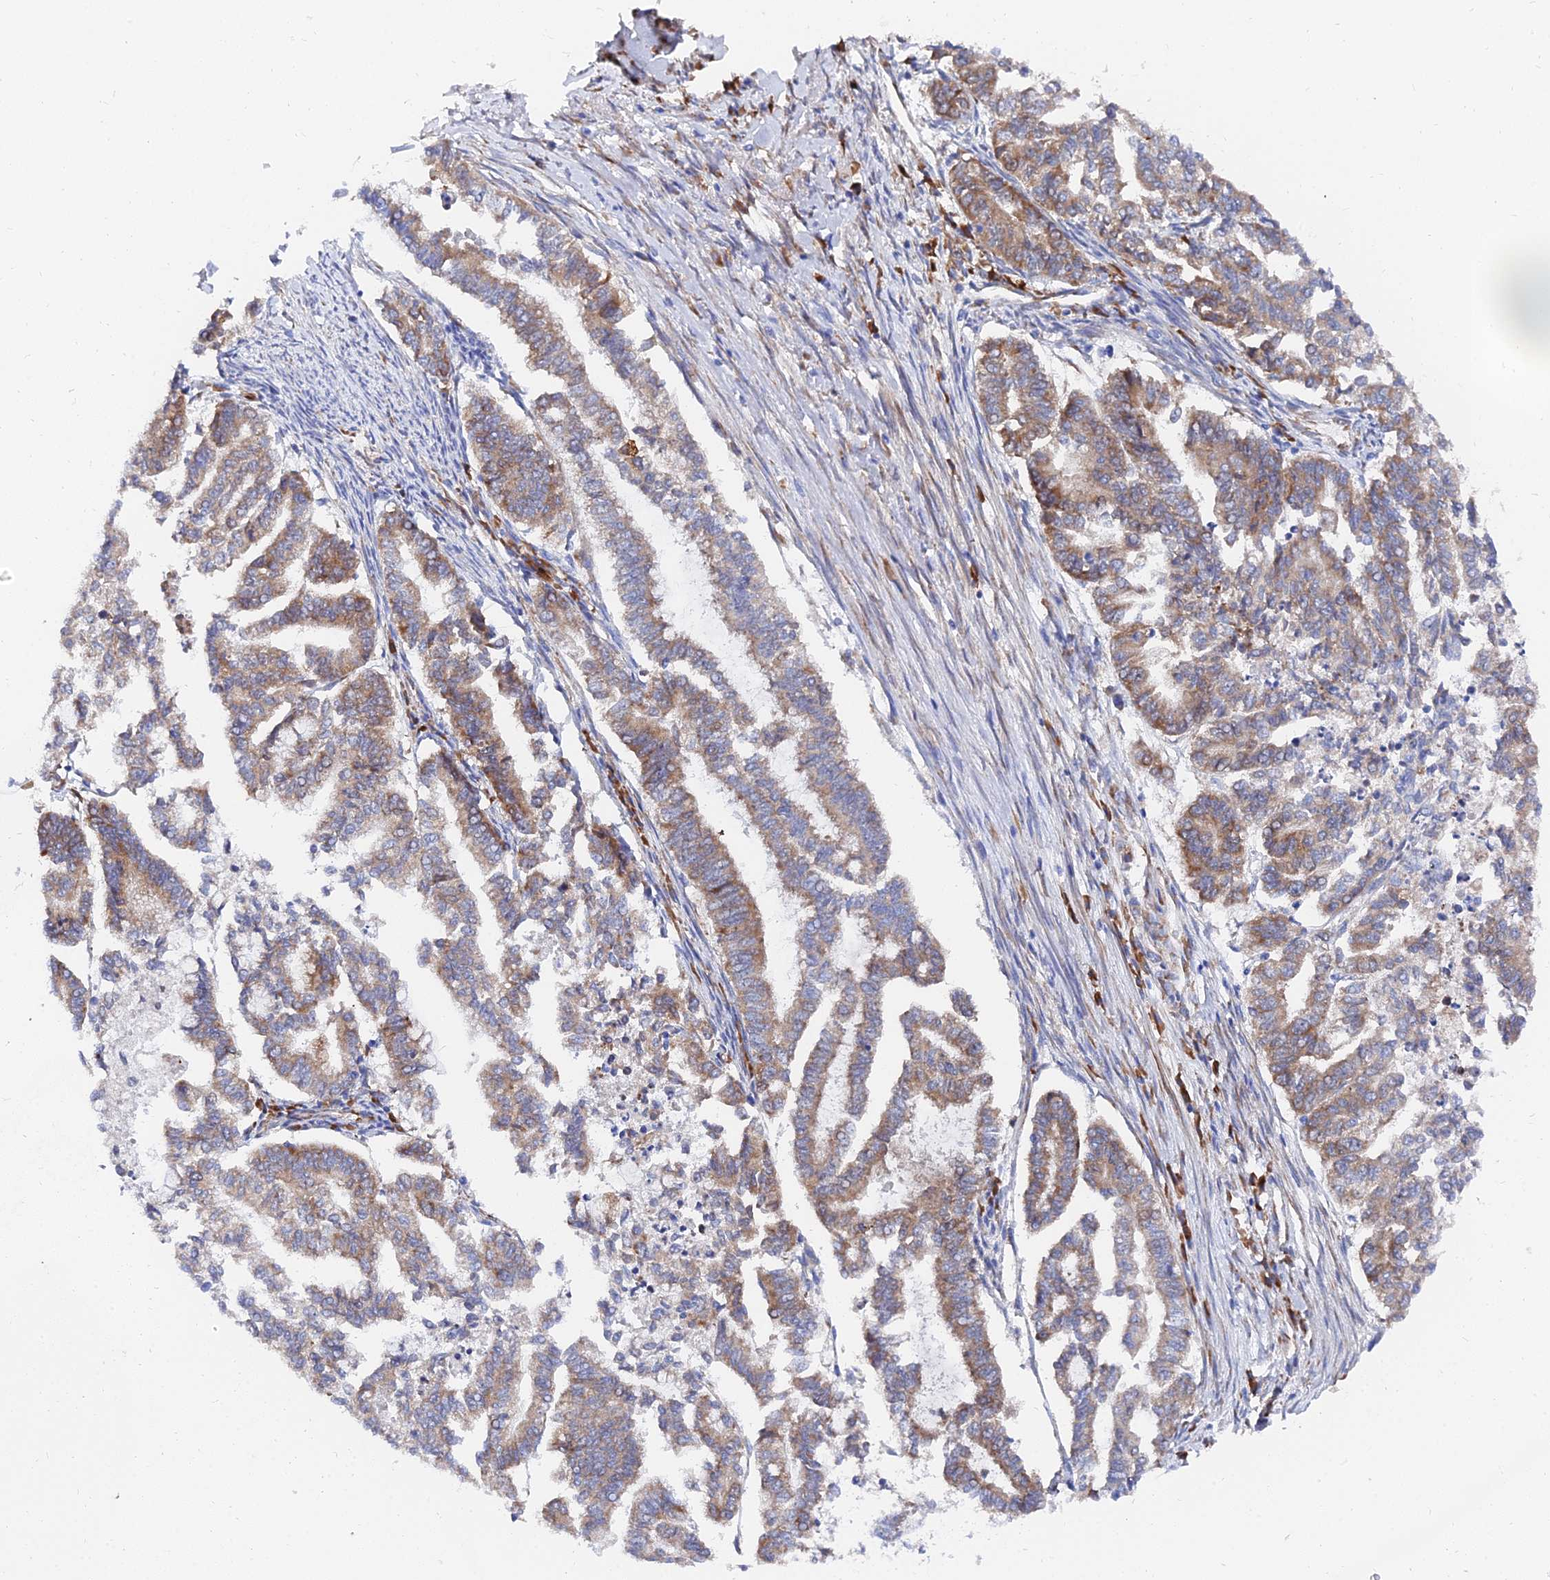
{"staining": {"intensity": "moderate", "quantity": ">75%", "location": "cytoplasmic/membranous"}, "tissue": "endometrial cancer", "cell_type": "Tumor cells", "image_type": "cancer", "snomed": [{"axis": "morphology", "description": "Adenocarcinoma, NOS"}, {"axis": "topography", "description": "Endometrium"}], "caption": "Human adenocarcinoma (endometrial) stained for a protein (brown) demonstrates moderate cytoplasmic/membranous positive positivity in about >75% of tumor cells.", "gene": "PTTG1", "patient": {"sex": "female", "age": 79}}